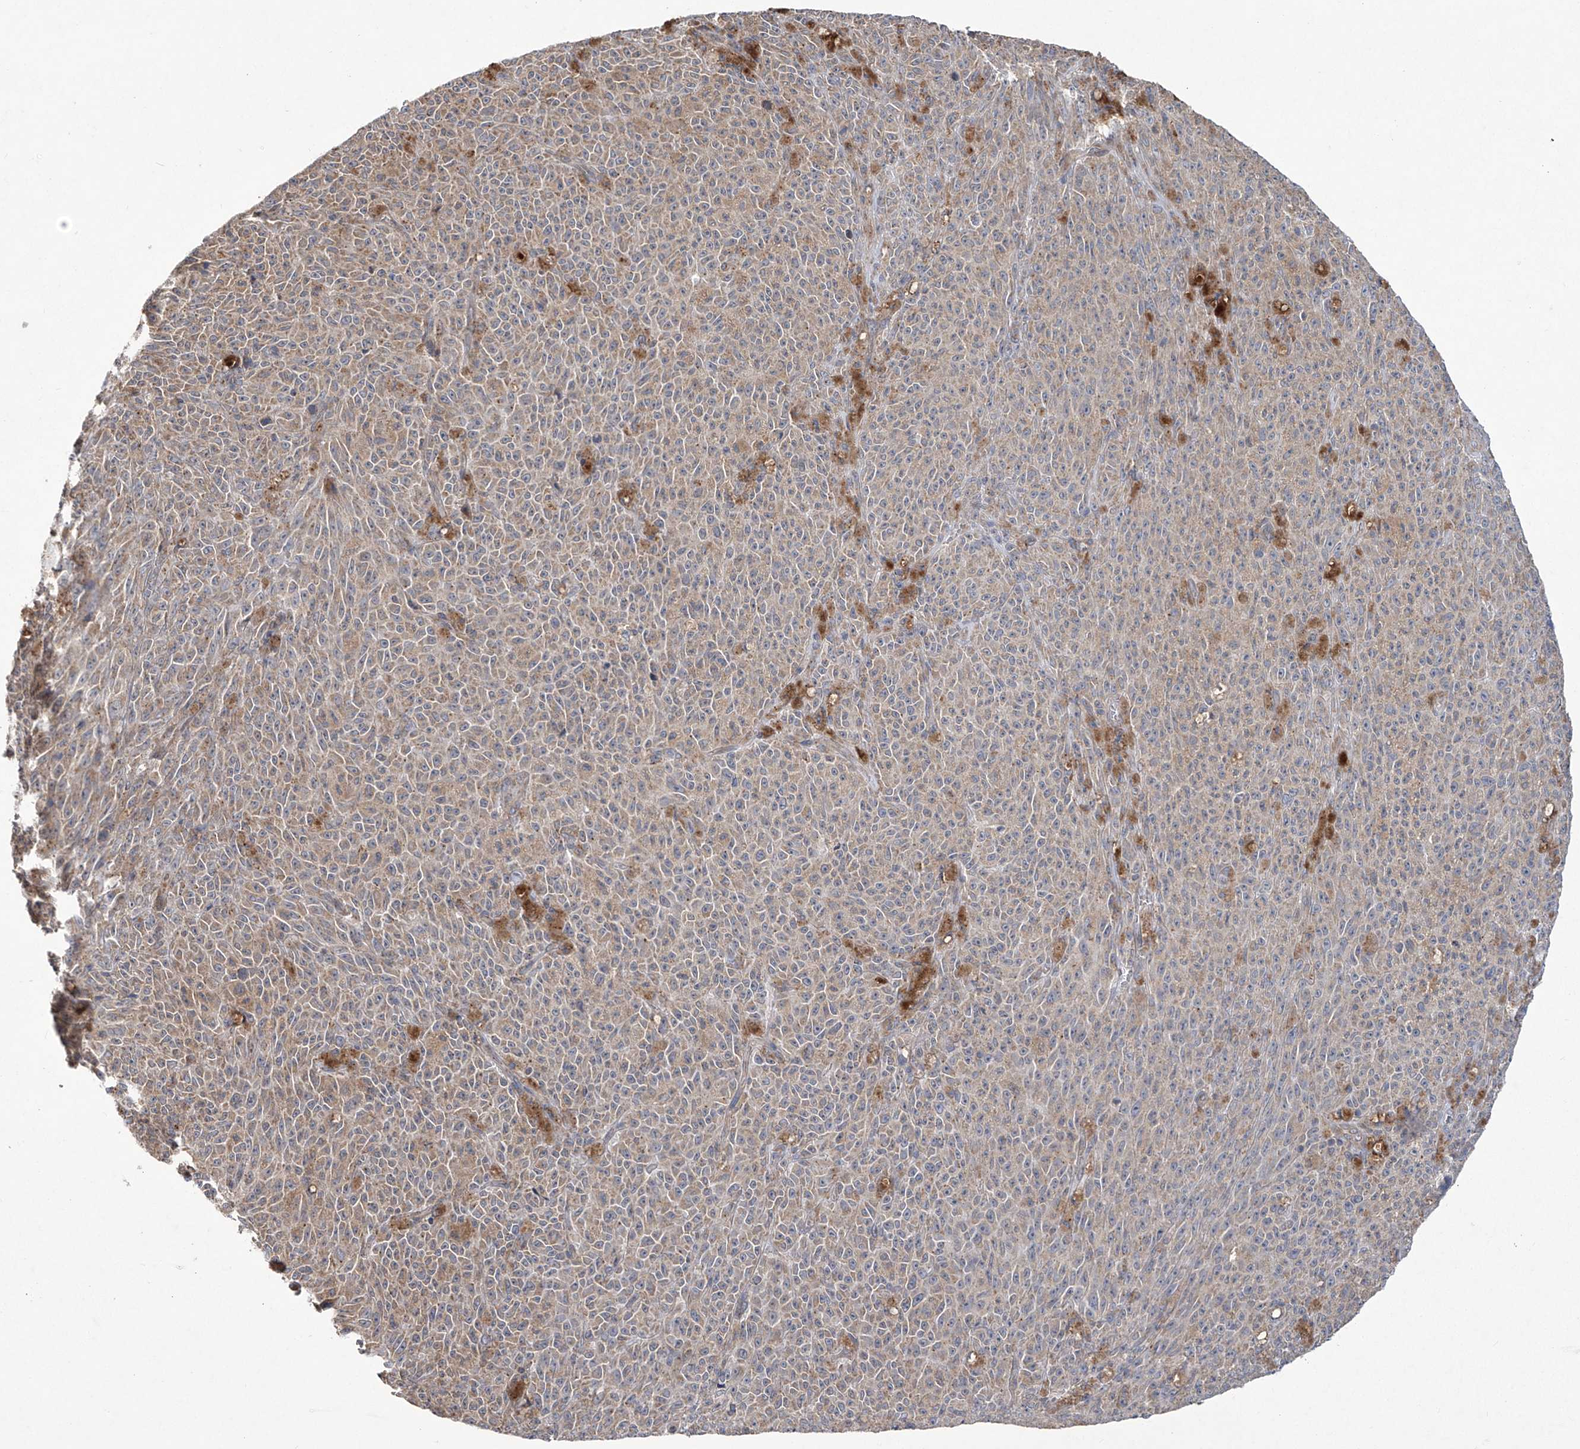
{"staining": {"intensity": "weak", "quantity": "25%-75%", "location": "cytoplasmic/membranous"}, "tissue": "melanoma", "cell_type": "Tumor cells", "image_type": "cancer", "snomed": [{"axis": "morphology", "description": "Malignant melanoma, NOS"}, {"axis": "topography", "description": "Skin"}], "caption": "Tumor cells display weak cytoplasmic/membranous positivity in approximately 25%-75% of cells in melanoma.", "gene": "TRIM60", "patient": {"sex": "female", "age": 82}}